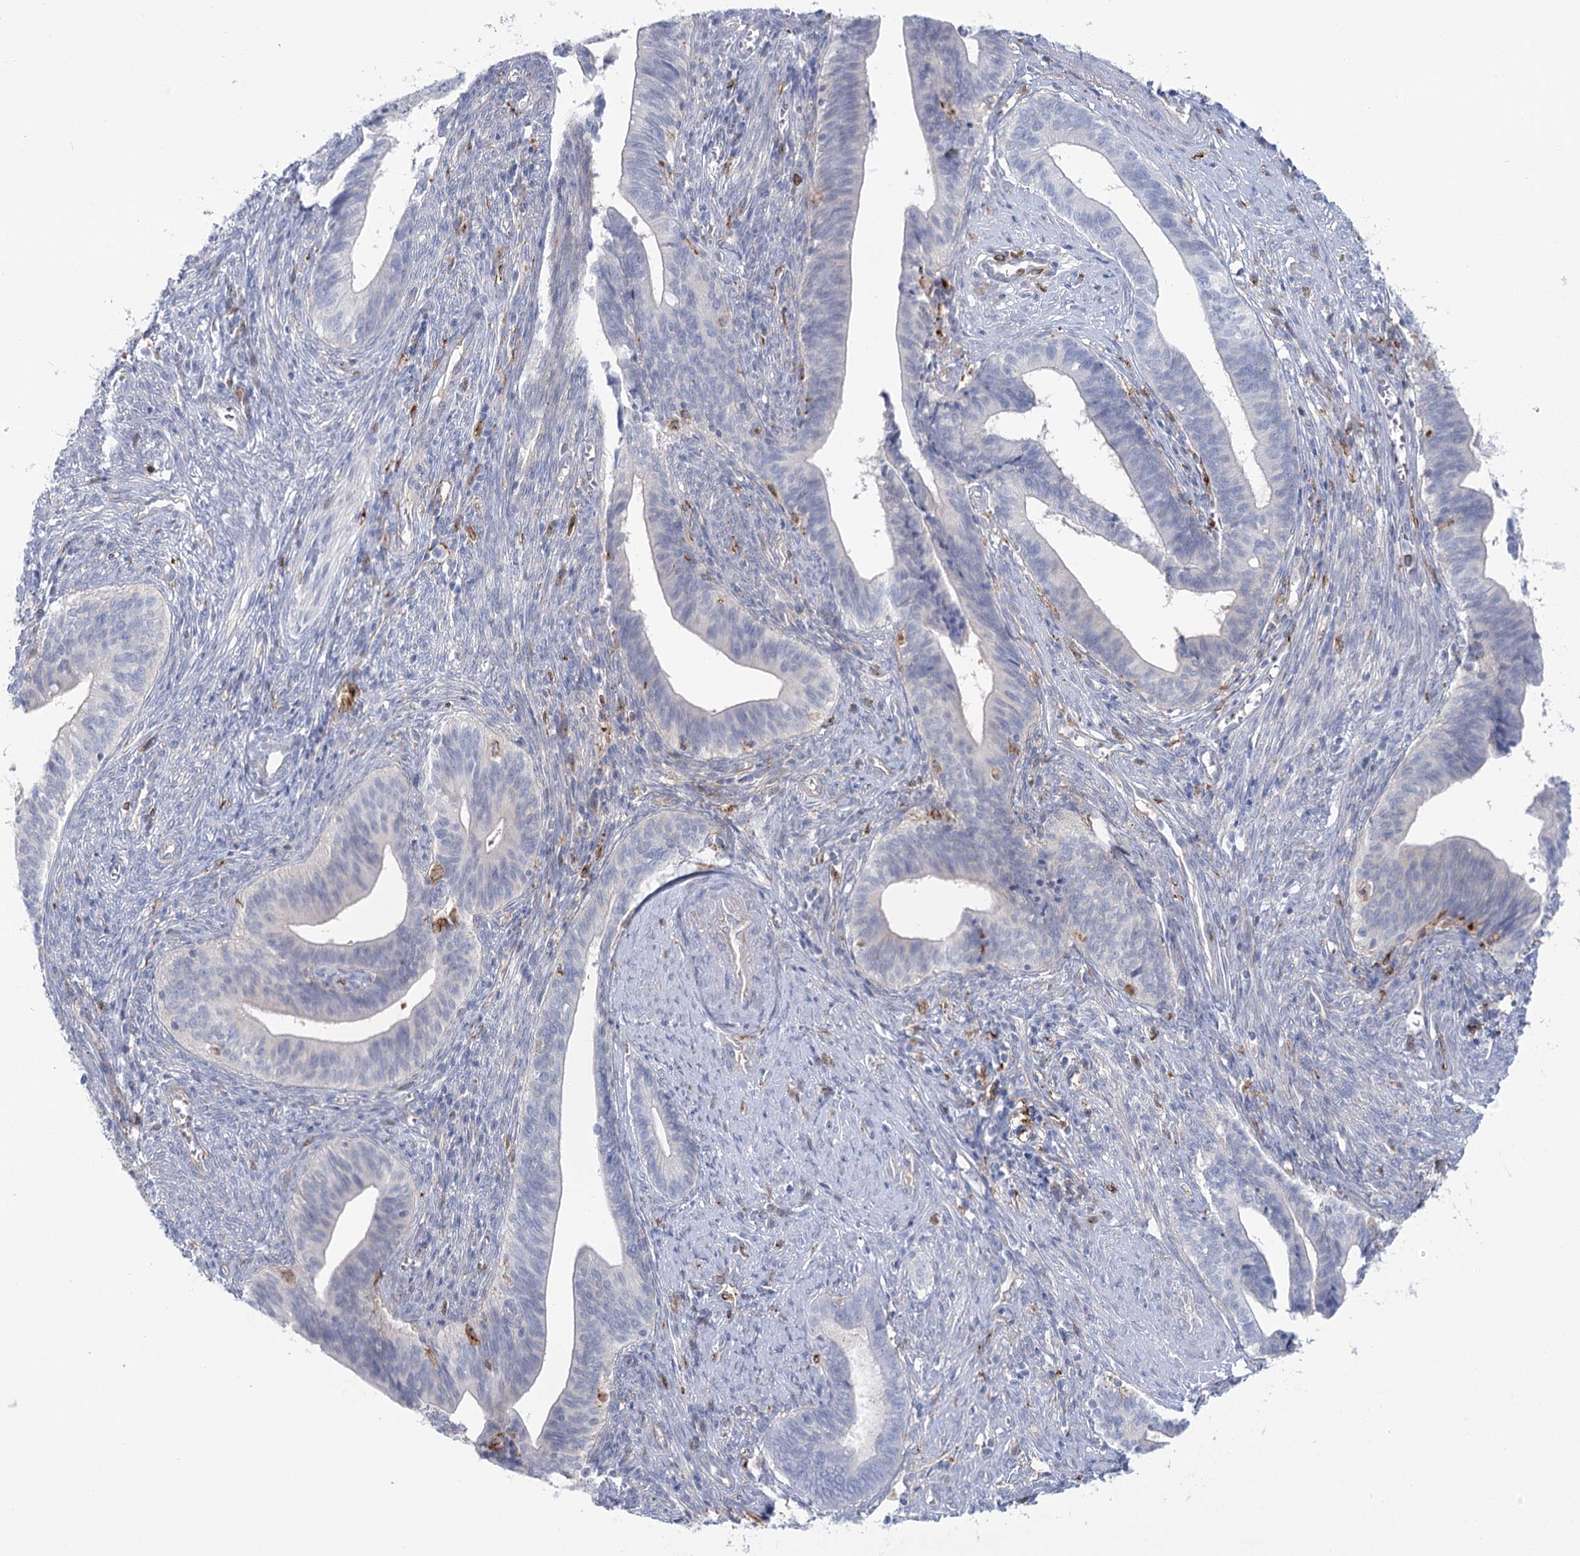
{"staining": {"intensity": "negative", "quantity": "none", "location": "none"}, "tissue": "cervical cancer", "cell_type": "Tumor cells", "image_type": "cancer", "snomed": [{"axis": "morphology", "description": "Adenocarcinoma, NOS"}, {"axis": "topography", "description": "Cervix"}], "caption": "This histopathology image is of cervical adenocarcinoma stained with IHC to label a protein in brown with the nuclei are counter-stained blue. There is no expression in tumor cells.", "gene": "CCDC88A", "patient": {"sex": "female", "age": 44}}